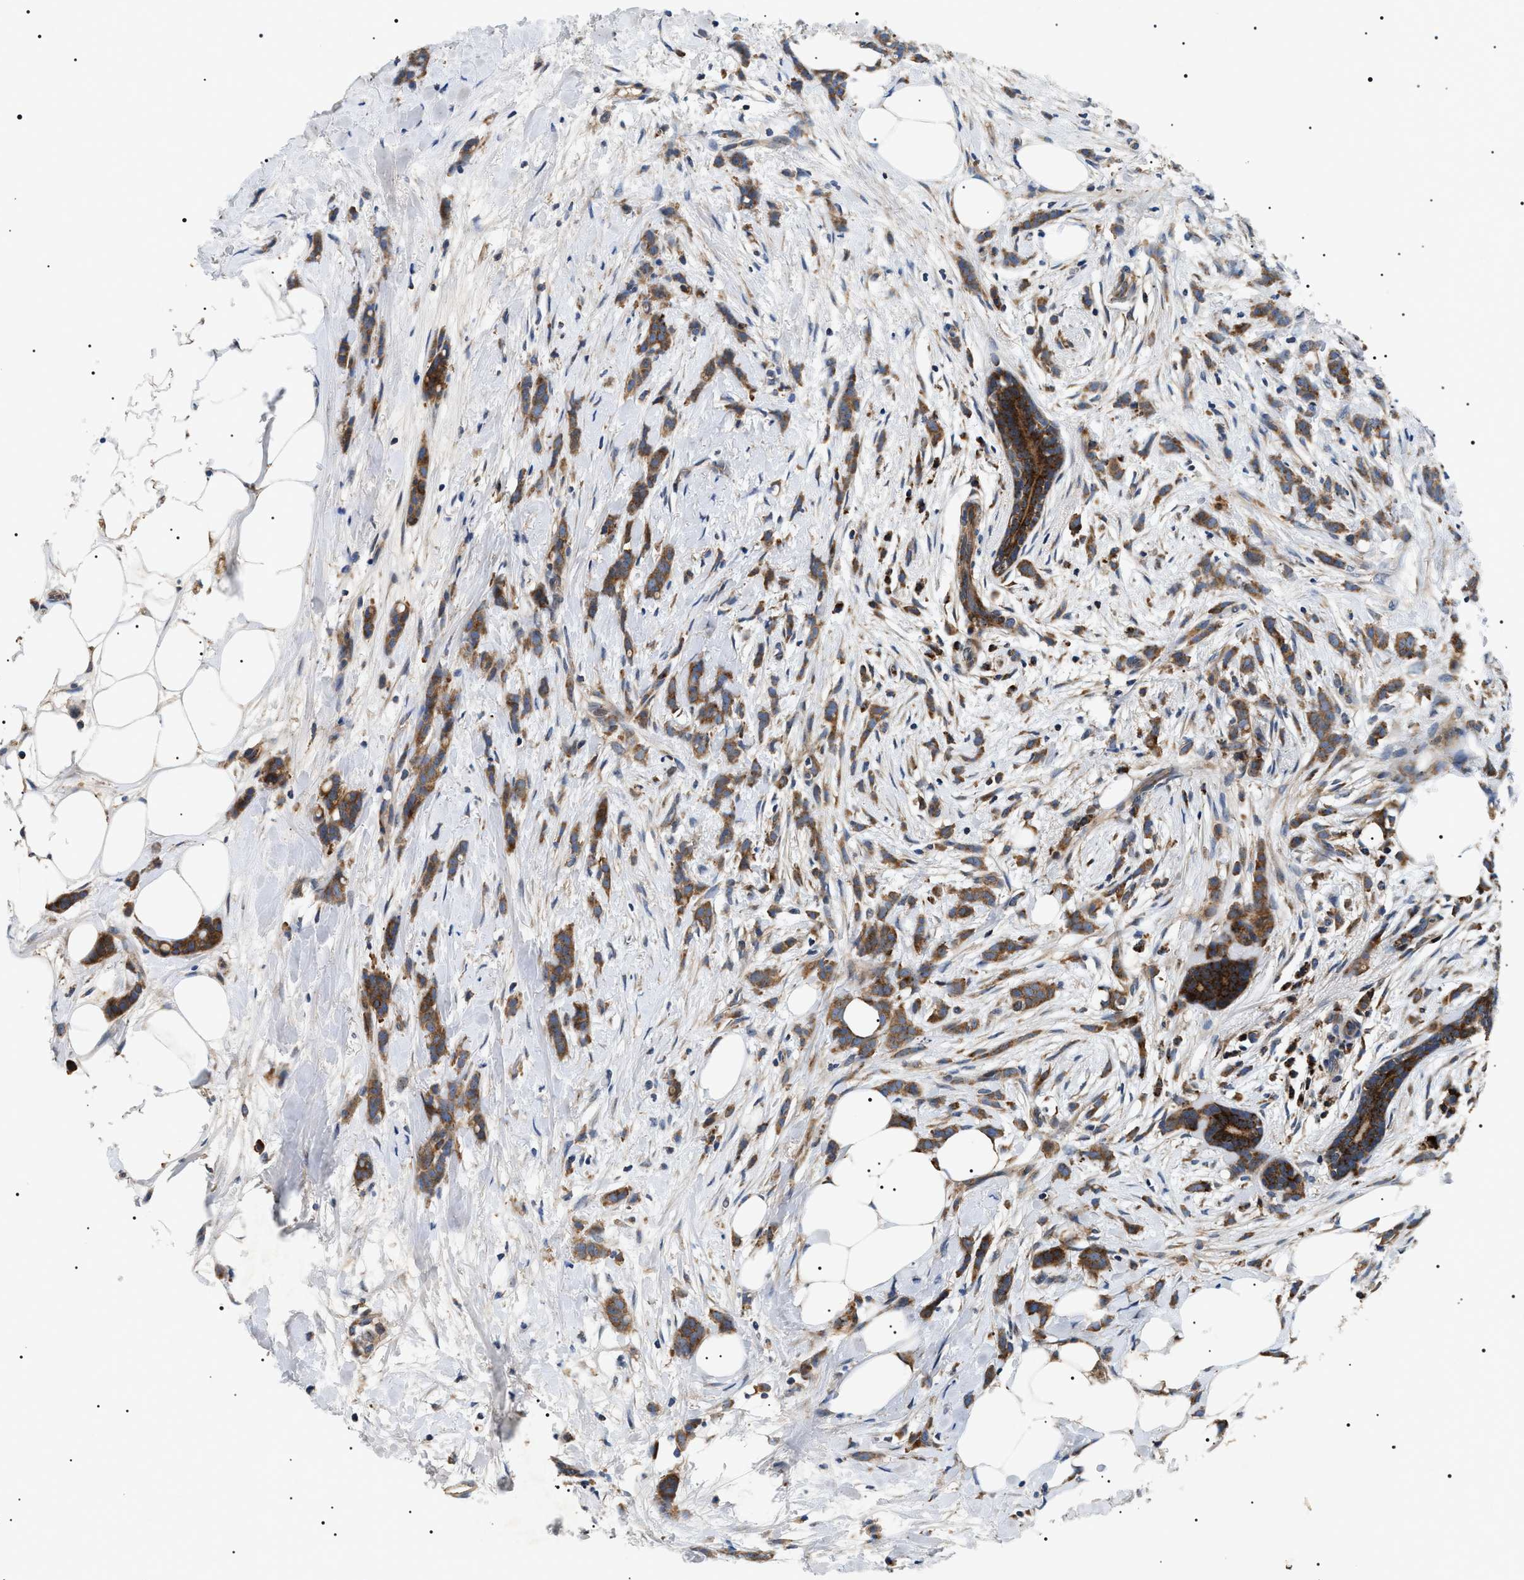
{"staining": {"intensity": "moderate", "quantity": ">75%", "location": "cytoplasmic/membranous"}, "tissue": "breast cancer", "cell_type": "Tumor cells", "image_type": "cancer", "snomed": [{"axis": "morphology", "description": "Lobular carcinoma, in situ"}, {"axis": "morphology", "description": "Lobular carcinoma"}, {"axis": "topography", "description": "Breast"}], "caption": "This image demonstrates breast cancer (lobular carcinoma in situ) stained with immunohistochemistry to label a protein in brown. The cytoplasmic/membranous of tumor cells show moderate positivity for the protein. Nuclei are counter-stained blue.", "gene": "OXSM", "patient": {"sex": "female", "age": 41}}